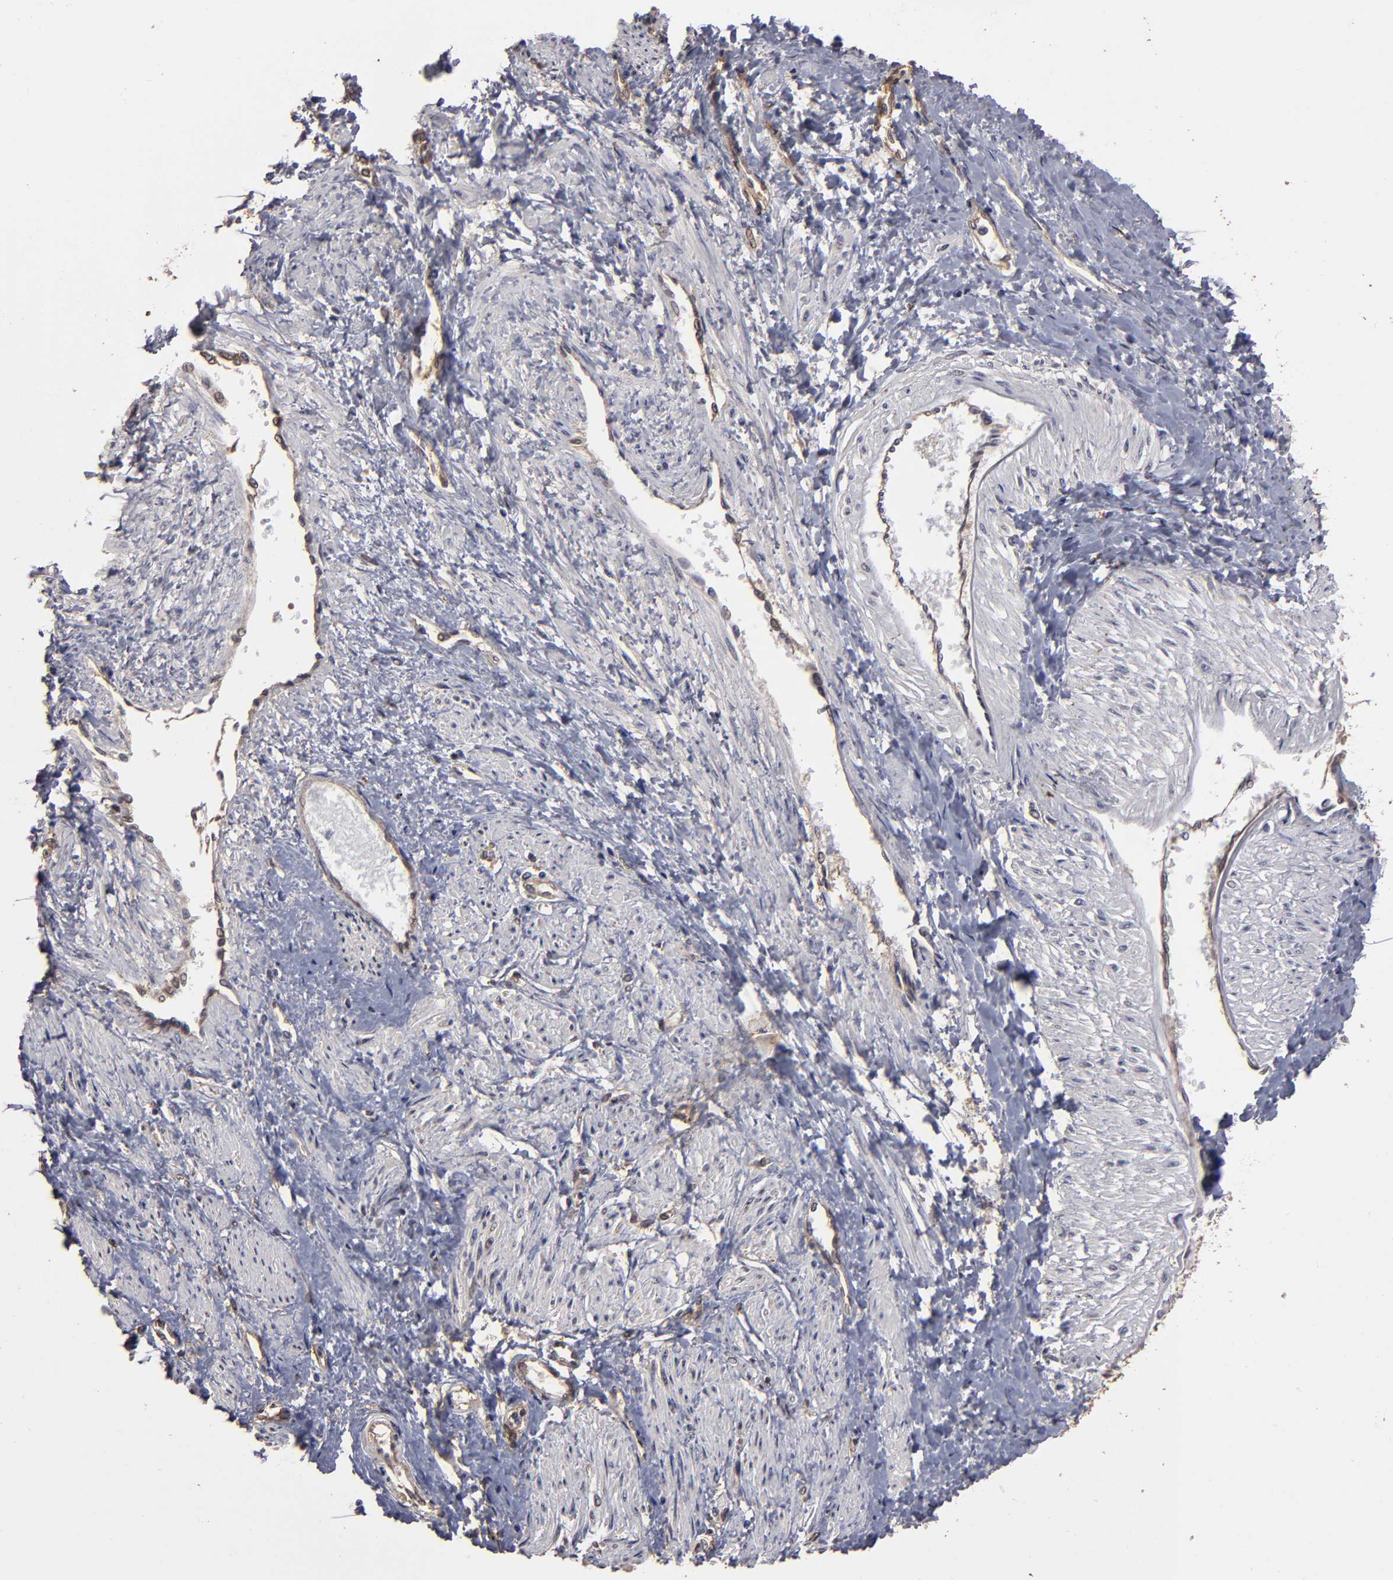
{"staining": {"intensity": "weak", "quantity": ">75%", "location": "cytoplasmic/membranous"}, "tissue": "smooth muscle", "cell_type": "Smooth muscle cells", "image_type": "normal", "snomed": [{"axis": "morphology", "description": "Normal tissue, NOS"}, {"axis": "topography", "description": "Smooth muscle"}, {"axis": "topography", "description": "Uterus"}], "caption": "Brown immunohistochemical staining in benign human smooth muscle reveals weak cytoplasmic/membranous positivity in approximately >75% of smooth muscle cells. (DAB (3,3'-diaminobenzidine) IHC with brightfield microscopy, high magnification).", "gene": "NDRG2", "patient": {"sex": "female", "age": 39}}